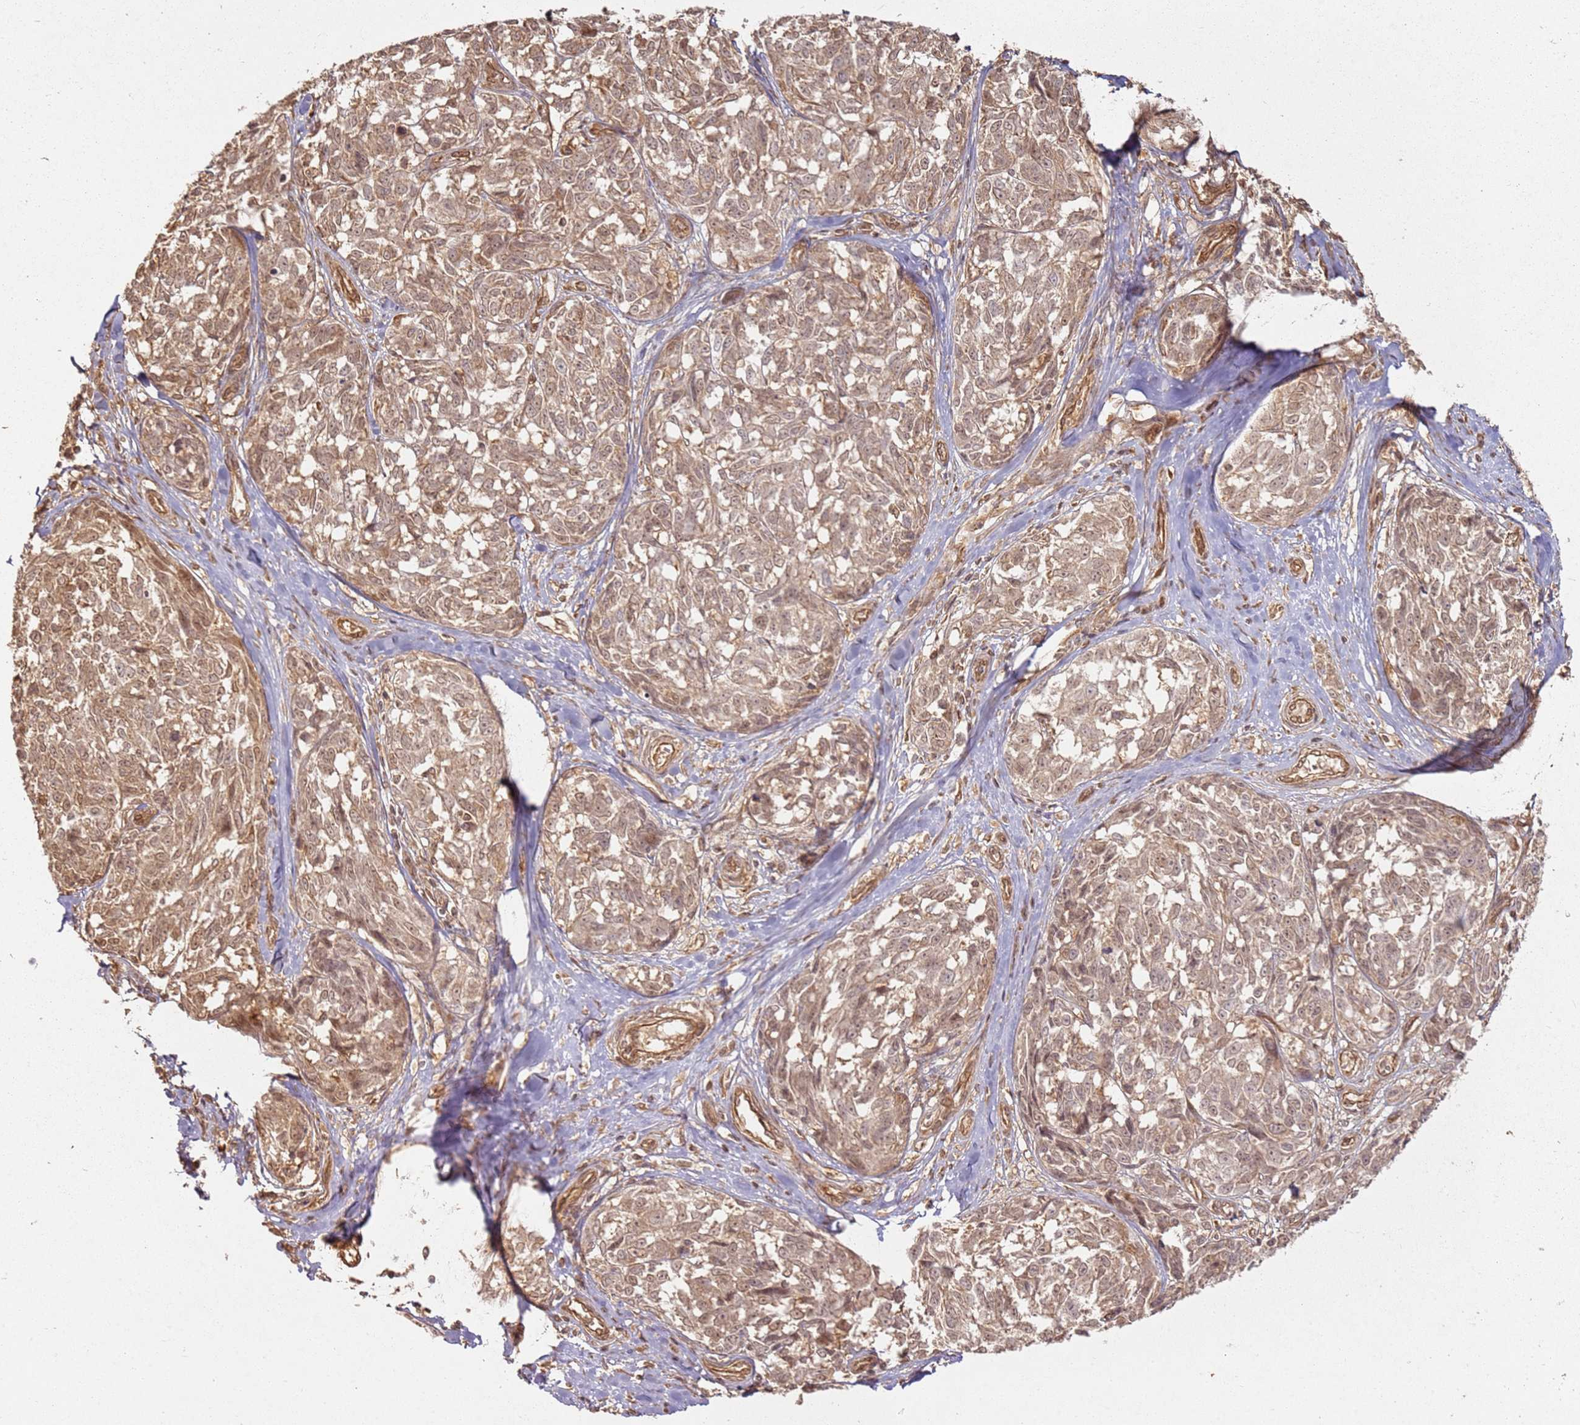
{"staining": {"intensity": "moderate", "quantity": "25%-75%", "location": "cytoplasmic/membranous"}, "tissue": "melanoma", "cell_type": "Tumor cells", "image_type": "cancer", "snomed": [{"axis": "morphology", "description": "Normal tissue, NOS"}, {"axis": "morphology", "description": "Malignant melanoma, NOS"}, {"axis": "topography", "description": "Skin"}], "caption": "About 25%-75% of tumor cells in human melanoma display moderate cytoplasmic/membranous protein expression as visualized by brown immunohistochemical staining.", "gene": "ZNF776", "patient": {"sex": "female", "age": 64}}